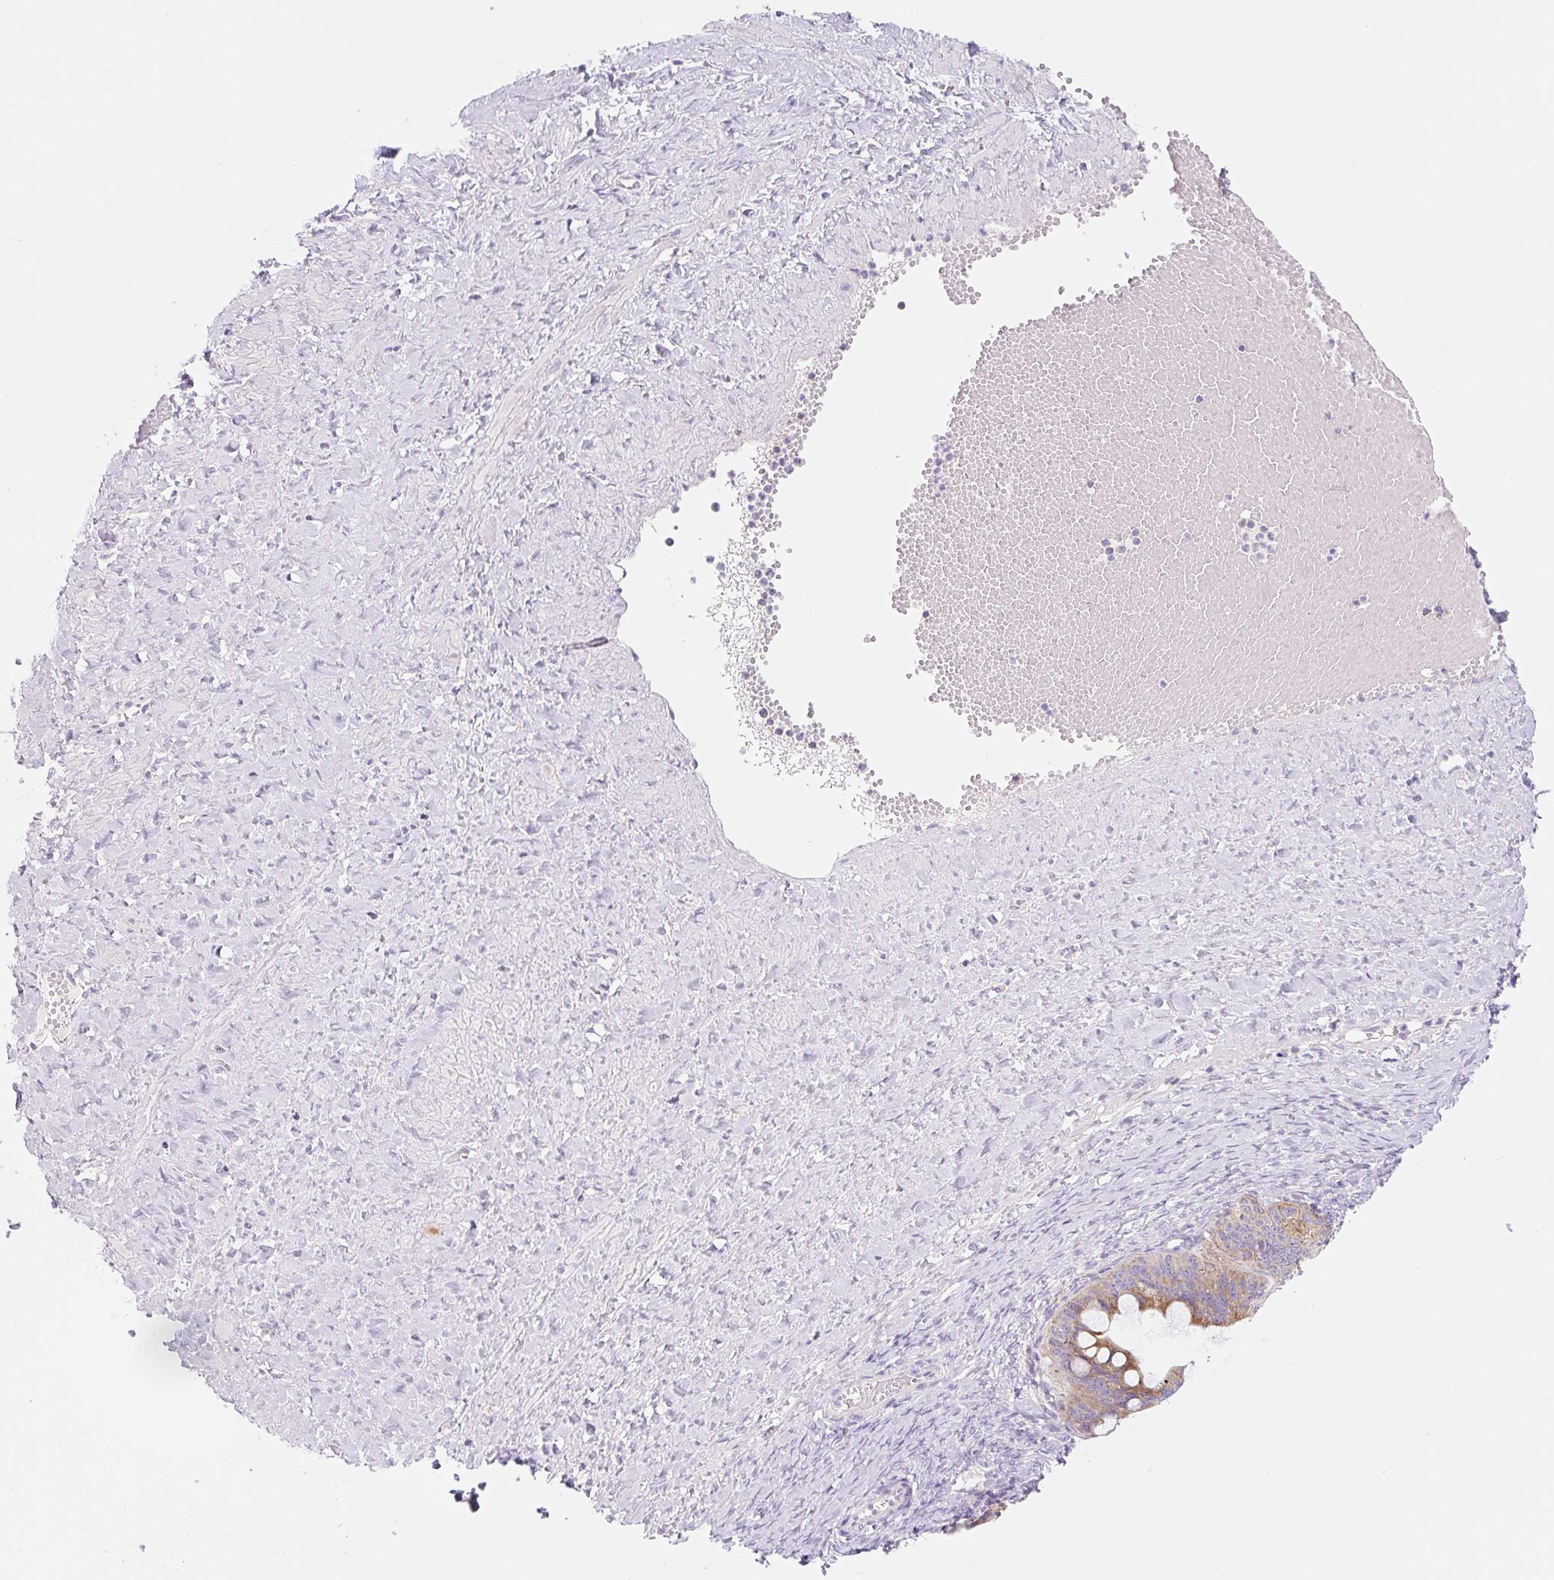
{"staining": {"intensity": "moderate", "quantity": ">75%", "location": "cytoplasmic/membranous"}, "tissue": "ovarian cancer", "cell_type": "Tumor cells", "image_type": "cancer", "snomed": [{"axis": "morphology", "description": "Cystadenocarcinoma, mucinous, NOS"}, {"axis": "topography", "description": "Ovary"}], "caption": "Immunohistochemical staining of ovarian mucinous cystadenocarcinoma reveals medium levels of moderate cytoplasmic/membranous expression in approximately >75% of tumor cells. Using DAB (3,3'-diaminobenzidine) (brown) and hematoxylin (blue) stains, captured at high magnification using brightfield microscopy.", "gene": "FOCAD", "patient": {"sex": "female", "age": 73}}